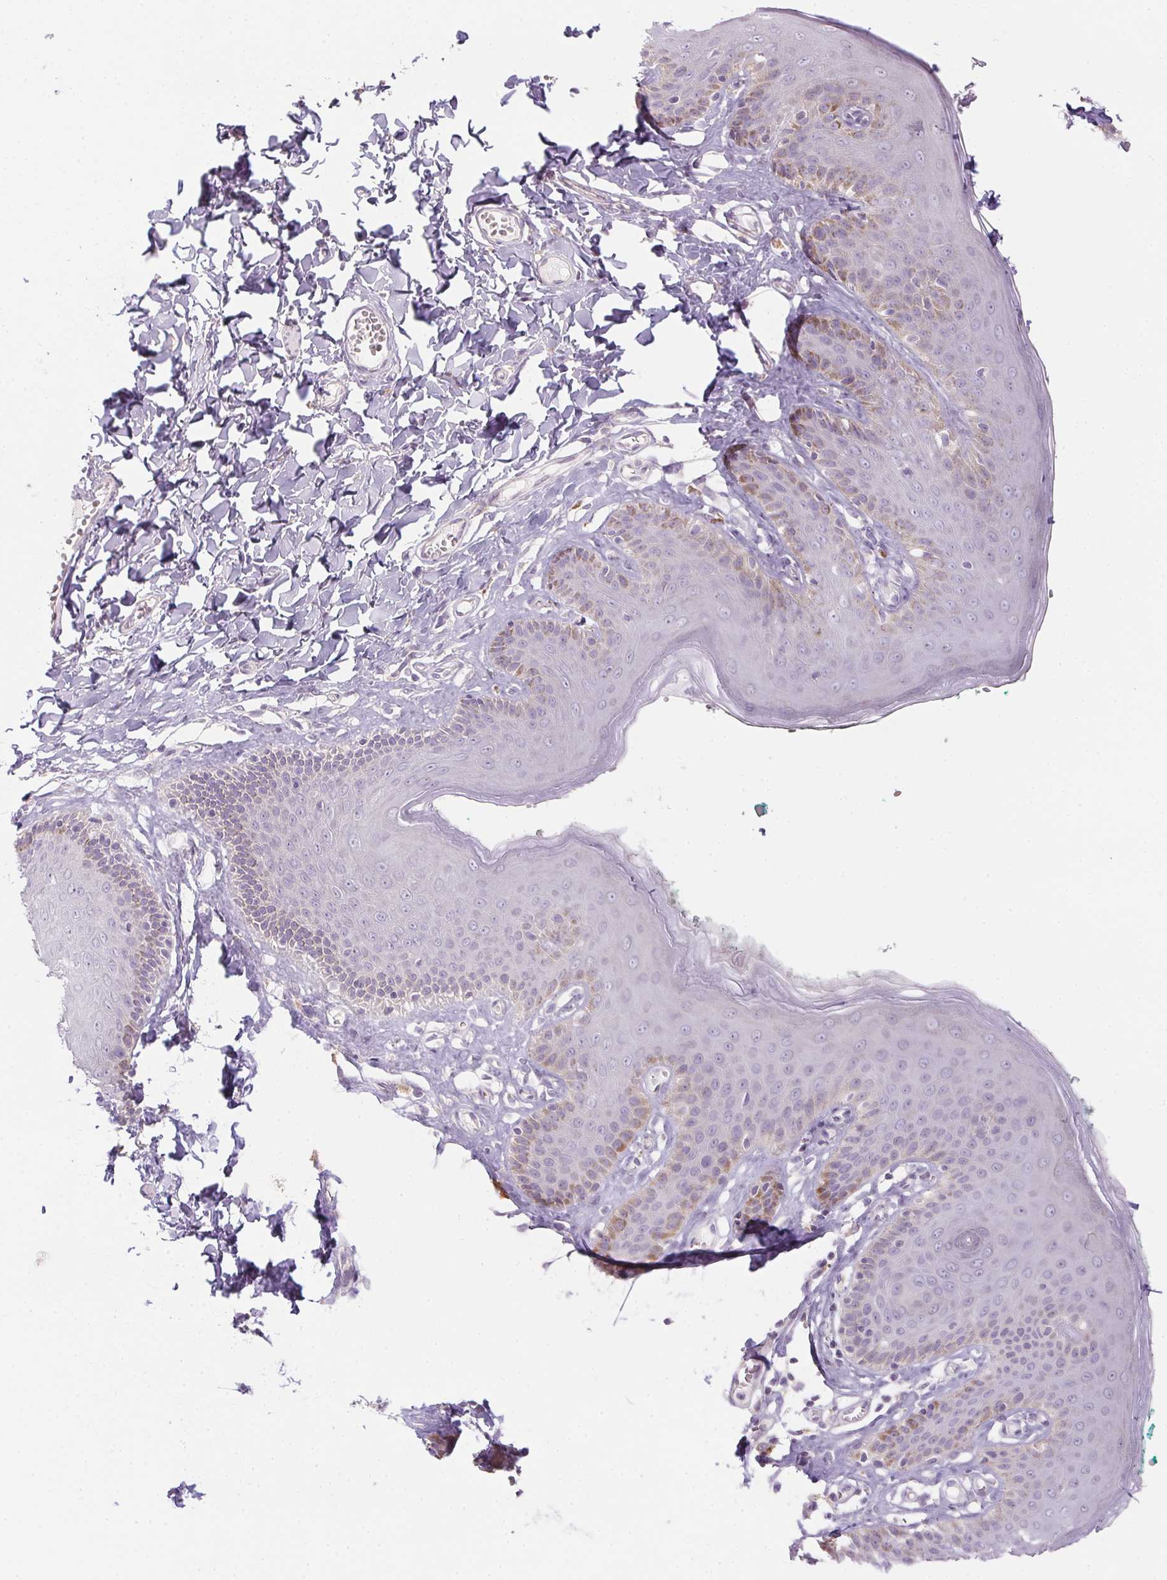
{"staining": {"intensity": "weak", "quantity": "<25%", "location": "cytoplasmic/membranous"}, "tissue": "skin", "cell_type": "Epidermal cells", "image_type": "normal", "snomed": [{"axis": "morphology", "description": "Normal tissue, NOS"}, {"axis": "topography", "description": "Vulva"}, {"axis": "topography", "description": "Peripheral nerve tissue"}], "caption": "This image is of benign skin stained with immunohistochemistry (IHC) to label a protein in brown with the nuclei are counter-stained blue. There is no staining in epidermal cells.", "gene": "CTCFL", "patient": {"sex": "female", "age": 66}}